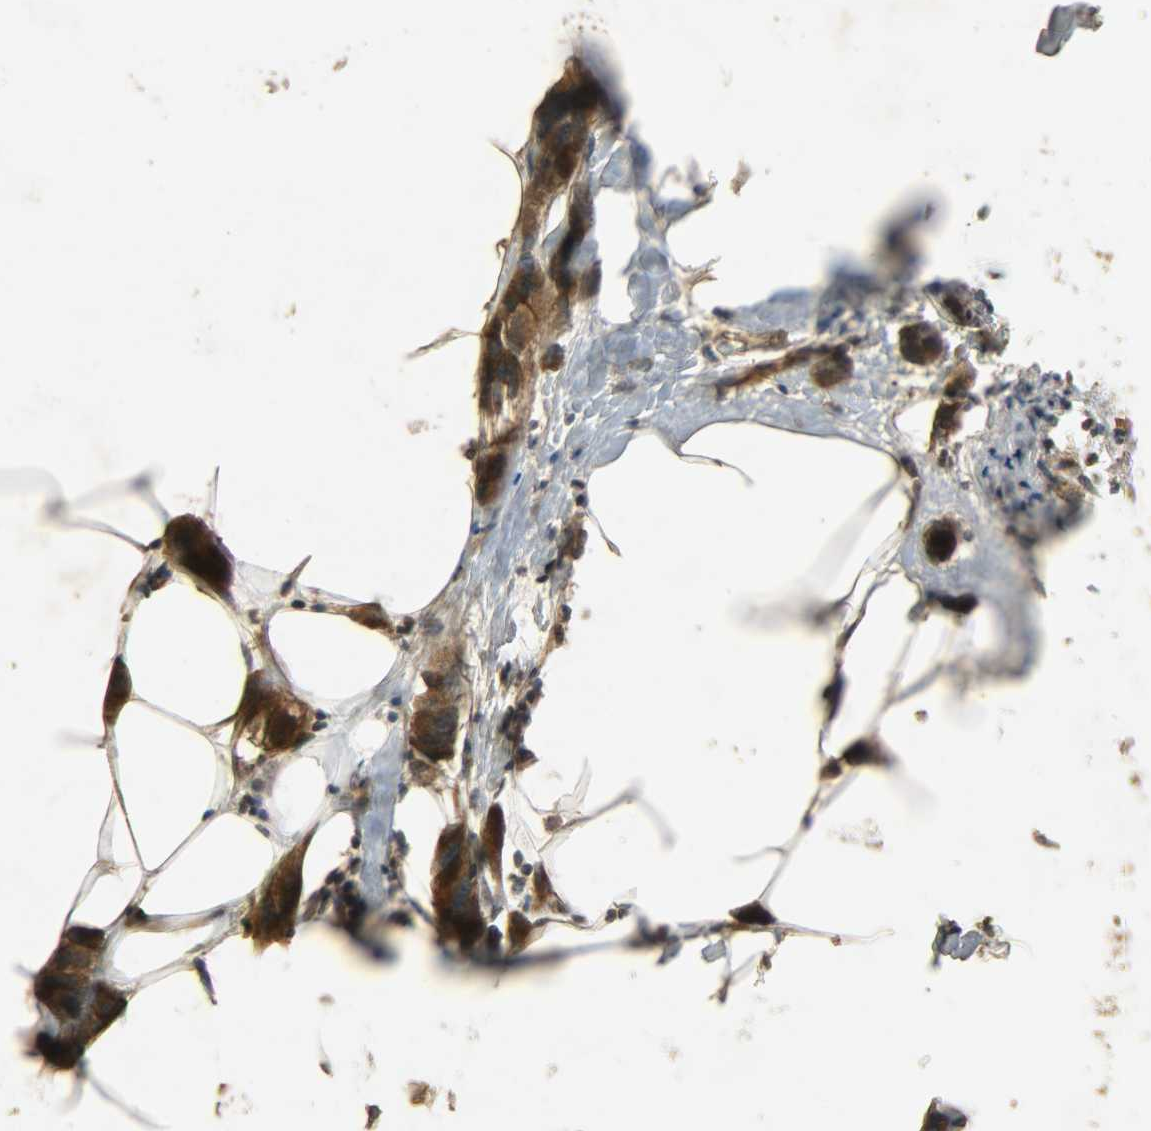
{"staining": {"intensity": "moderate", "quantity": ">75%", "location": "cytoplasmic/membranous"}, "tissue": "breast cancer", "cell_type": "Tumor cells", "image_type": "cancer", "snomed": [{"axis": "morphology", "description": "Normal tissue, NOS"}, {"axis": "morphology", "description": "Duct carcinoma"}, {"axis": "topography", "description": "Breast"}], "caption": "This is a photomicrograph of immunohistochemistry (IHC) staining of breast cancer, which shows moderate expression in the cytoplasmic/membranous of tumor cells.", "gene": "ATP2B1", "patient": {"sex": "female", "age": 50}}